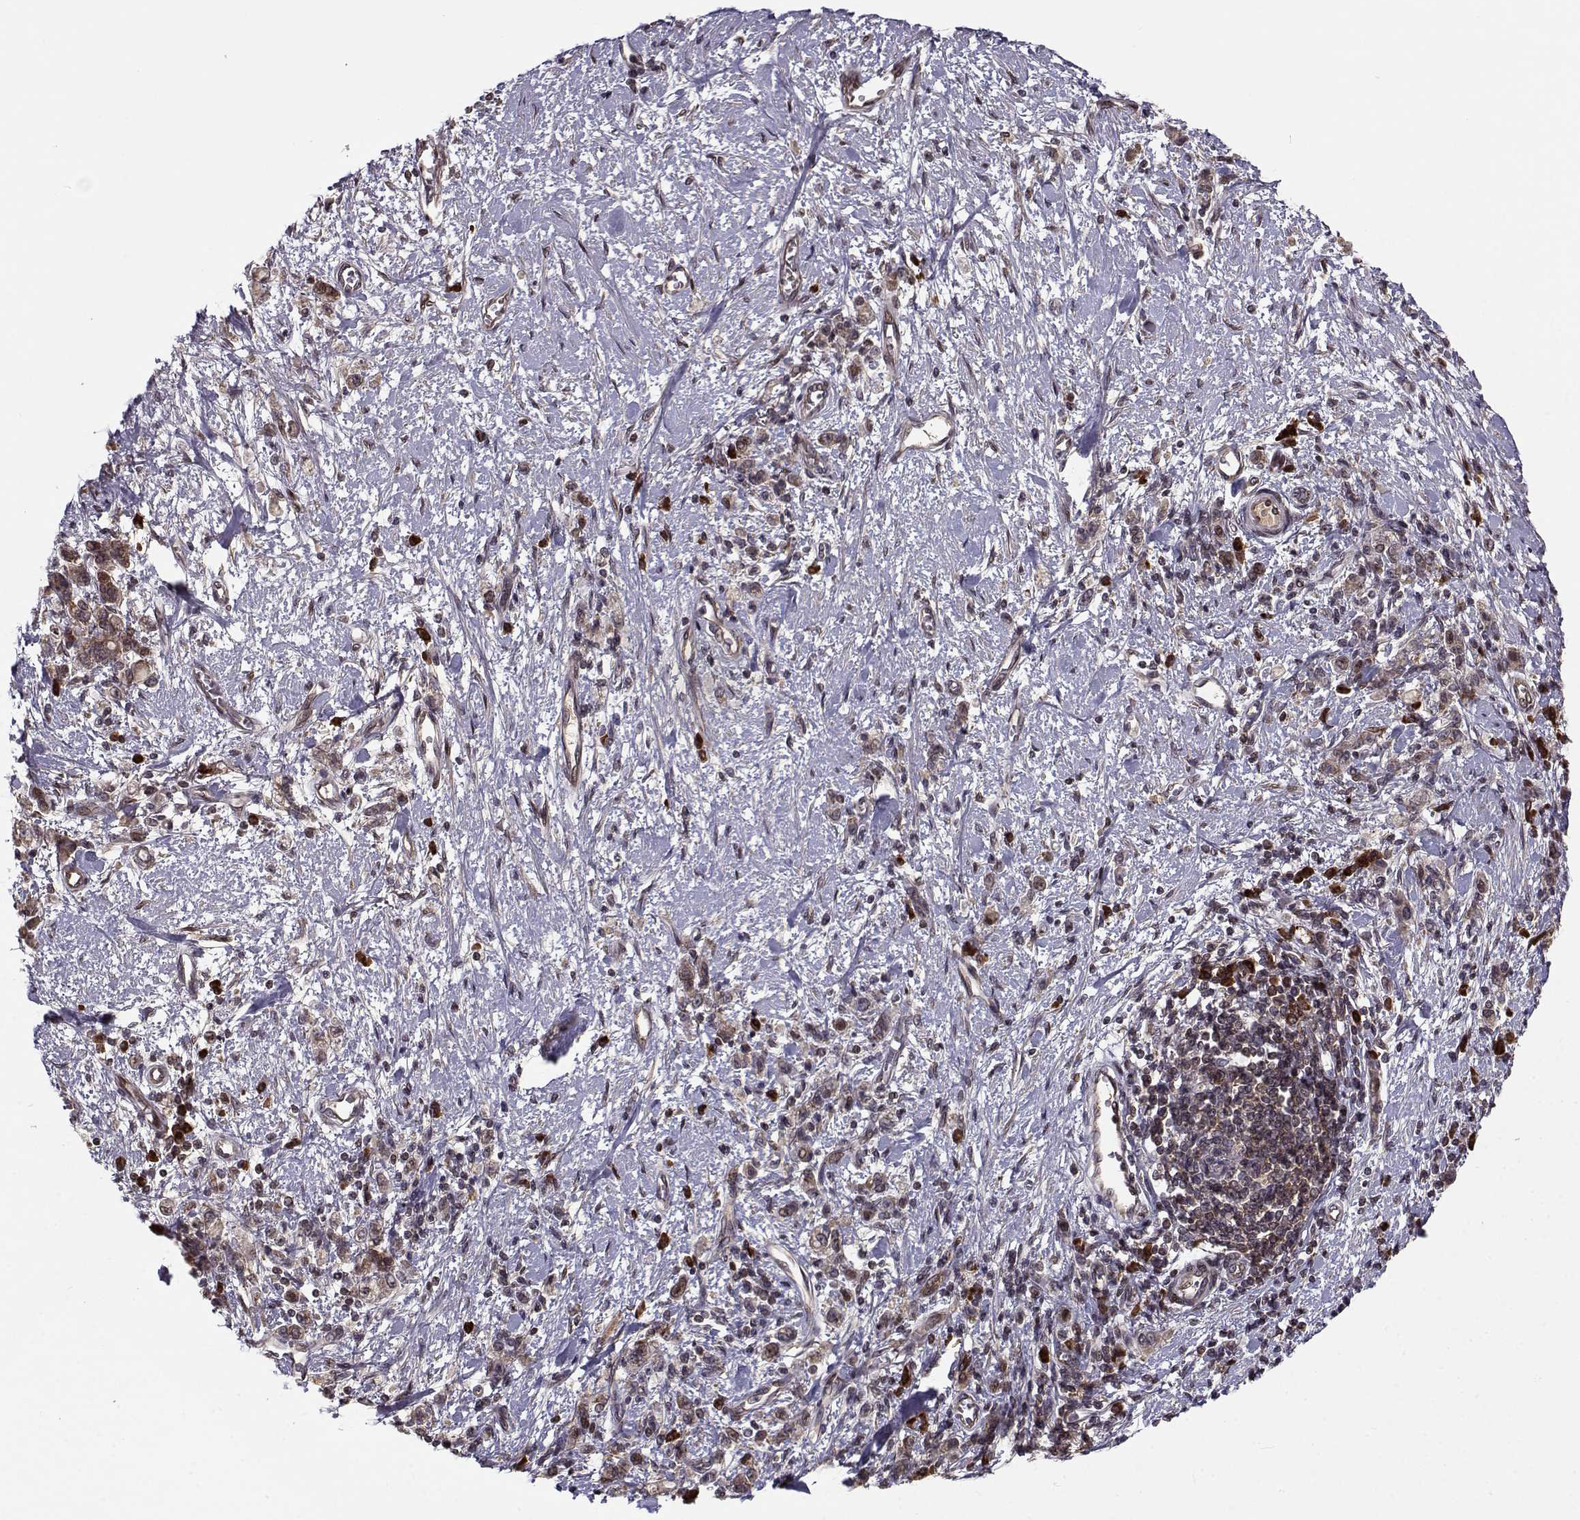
{"staining": {"intensity": "weak", "quantity": ">75%", "location": "cytoplasmic/membranous"}, "tissue": "stomach cancer", "cell_type": "Tumor cells", "image_type": "cancer", "snomed": [{"axis": "morphology", "description": "Adenocarcinoma, NOS"}, {"axis": "topography", "description": "Stomach"}], "caption": "IHC photomicrograph of neoplastic tissue: human stomach cancer stained using immunohistochemistry (IHC) demonstrates low levels of weak protein expression localized specifically in the cytoplasmic/membranous of tumor cells, appearing as a cytoplasmic/membranous brown color.", "gene": "RPL31", "patient": {"sex": "male", "age": 77}}